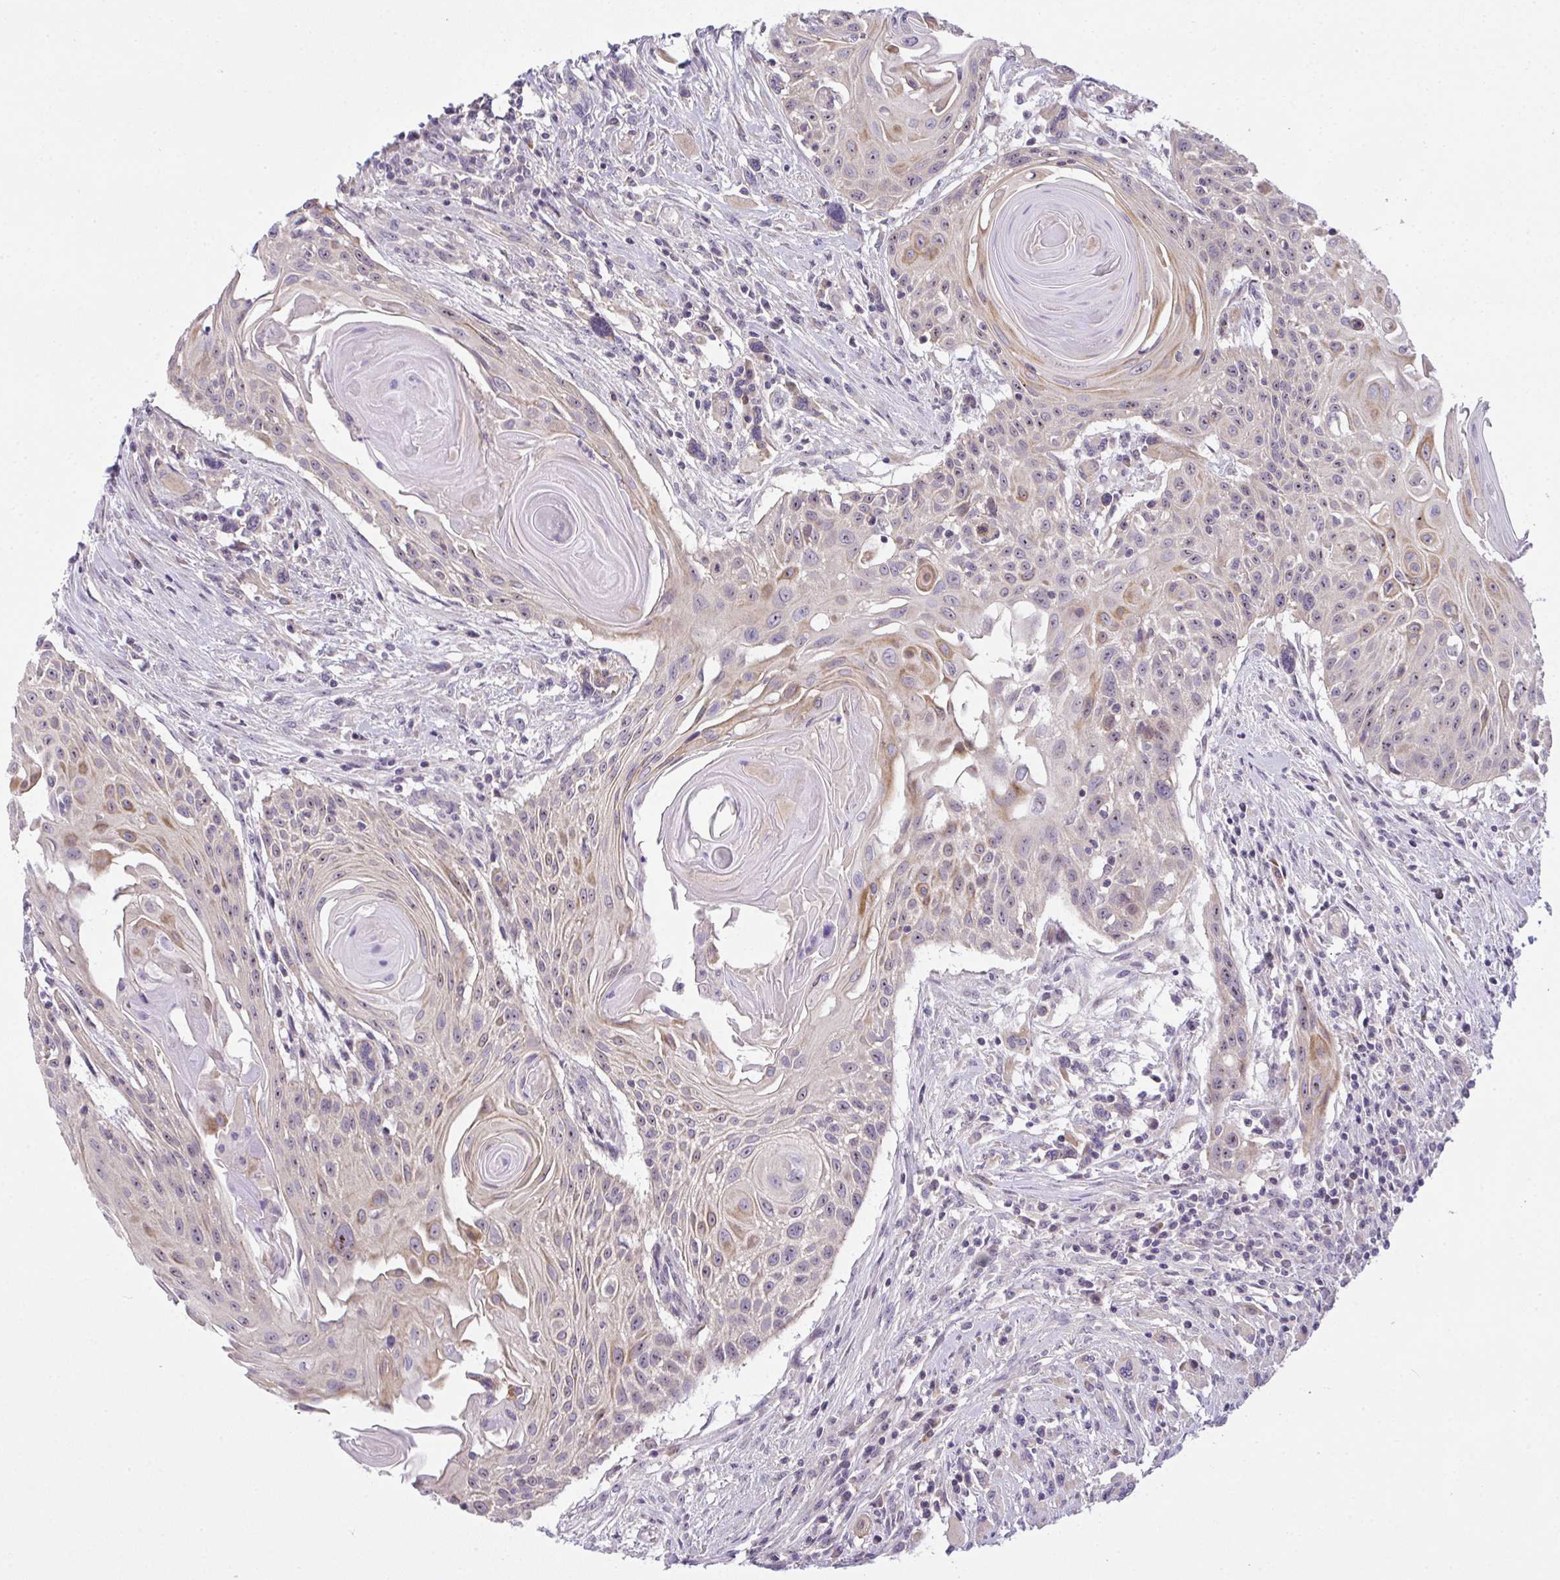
{"staining": {"intensity": "moderate", "quantity": "<25%", "location": "cytoplasmic/membranous,nuclear"}, "tissue": "head and neck cancer", "cell_type": "Tumor cells", "image_type": "cancer", "snomed": [{"axis": "morphology", "description": "Squamous cell carcinoma, NOS"}, {"axis": "topography", "description": "Lymph node"}, {"axis": "topography", "description": "Salivary gland"}, {"axis": "topography", "description": "Head-Neck"}], "caption": "DAB (3,3'-diaminobenzidine) immunohistochemical staining of head and neck cancer (squamous cell carcinoma) reveals moderate cytoplasmic/membranous and nuclear protein expression in approximately <25% of tumor cells.", "gene": "NT5C1A", "patient": {"sex": "female", "age": 74}}